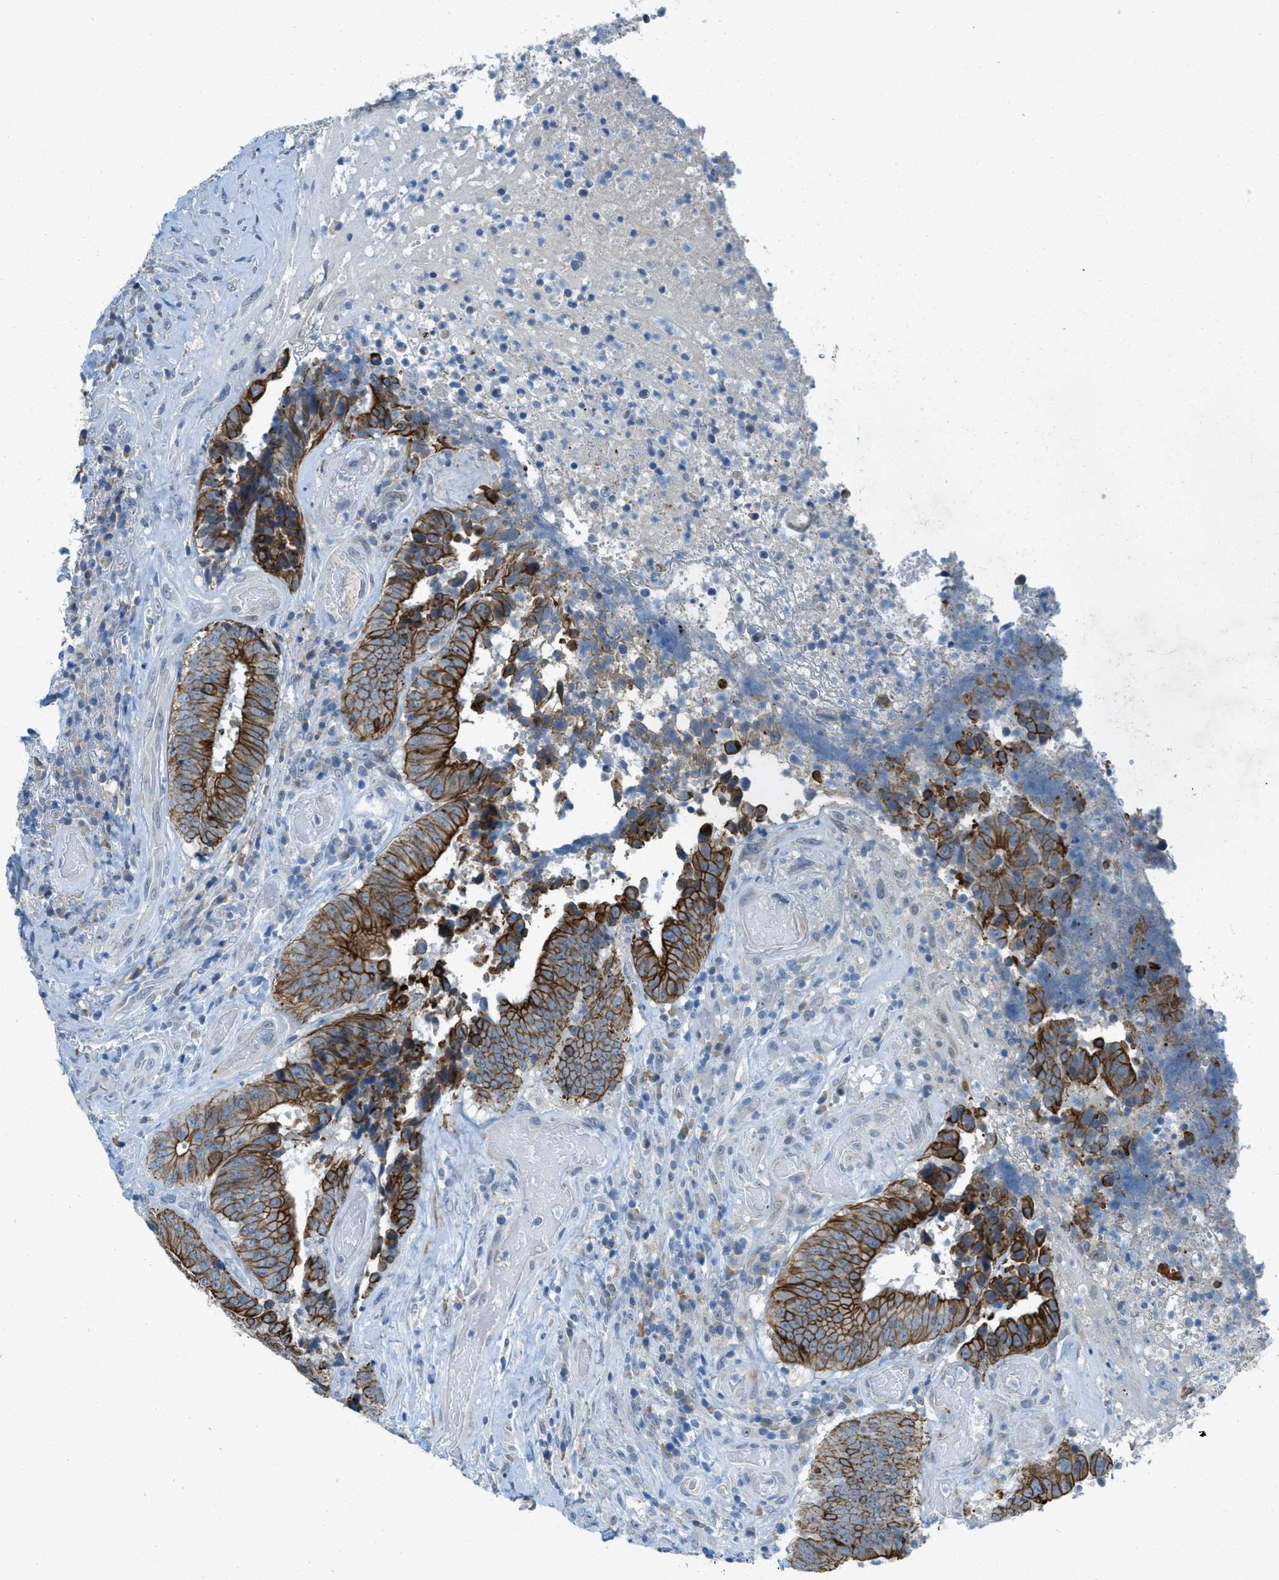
{"staining": {"intensity": "strong", "quantity": ">75%", "location": "cytoplasmic/membranous"}, "tissue": "colorectal cancer", "cell_type": "Tumor cells", "image_type": "cancer", "snomed": [{"axis": "morphology", "description": "Adenocarcinoma, NOS"}, {"axis": "topography", "description": "Rectum"}], "caption": "The immunohistochemical stain highlights strong cytoplasmic/membranous positivity in tumor cells of colorectal cancer tissue. The protein is stained brown, and the nuclei are stained in blue (DAB IHC with brightfield microscopy, high magnification).", "gene": "KLHL8", "patient": {"sex": "male", "age": 72}}